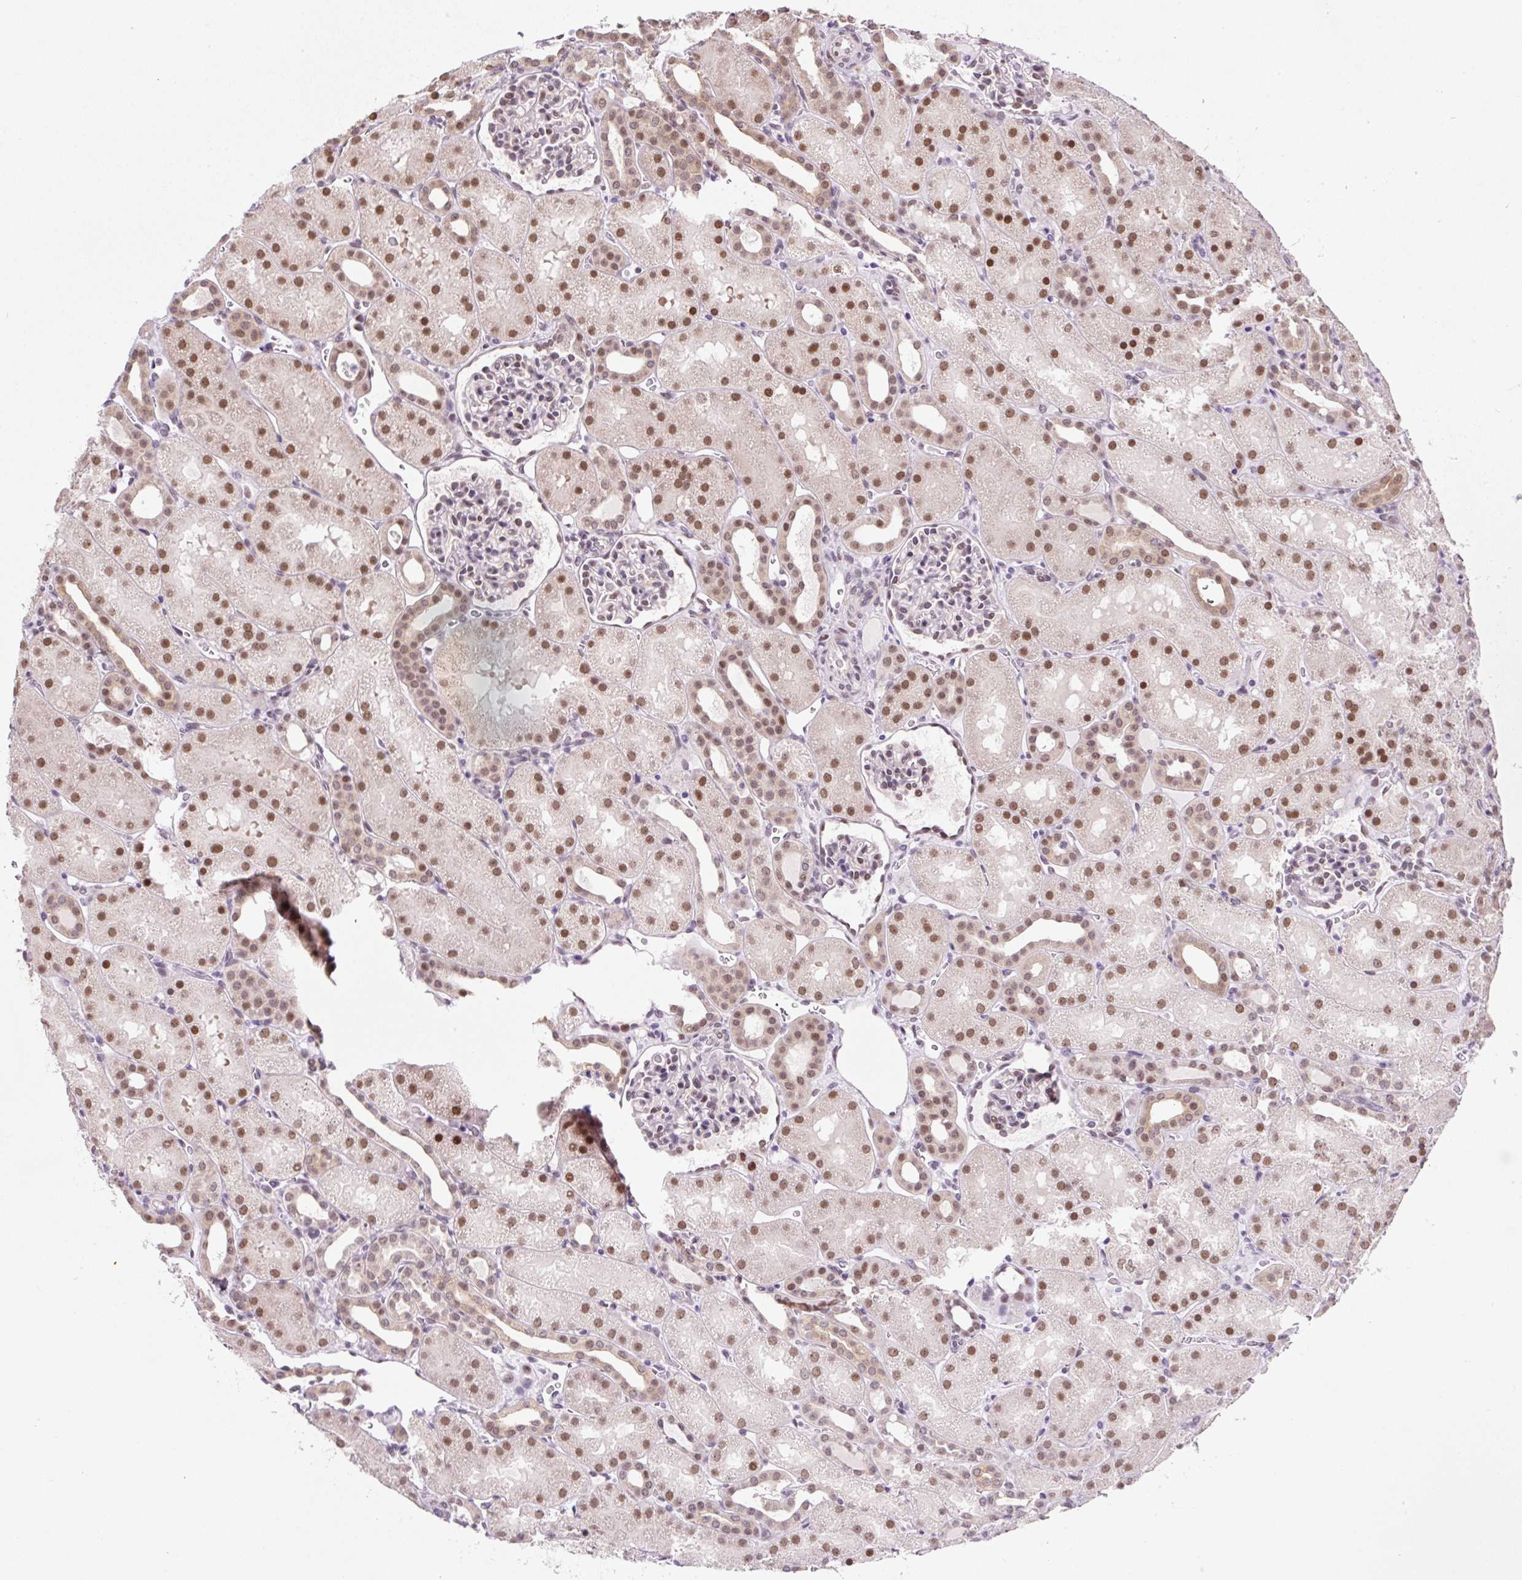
{"staining": {"intensity": "moderate", "quantity": "25%-75%", "location": "nuclear"}, "tissue": "kidney", "cell_type": "Cells in glomeruli", "image_type": "normal", "snomed": [{"axis": "morphology", "description": "Normal tissue, NOS"}, {"axis": "topography", "description": "Kidney"}], "caption": "The image reveals a brown stain indicating the presence of a protein in the nuclear of cells in glomeruli in kidney. (DAB IHC with brightfield microscopy, high magnification).", "gene": "TAF1A", "patient": {"sex": "male", "age": 2}}